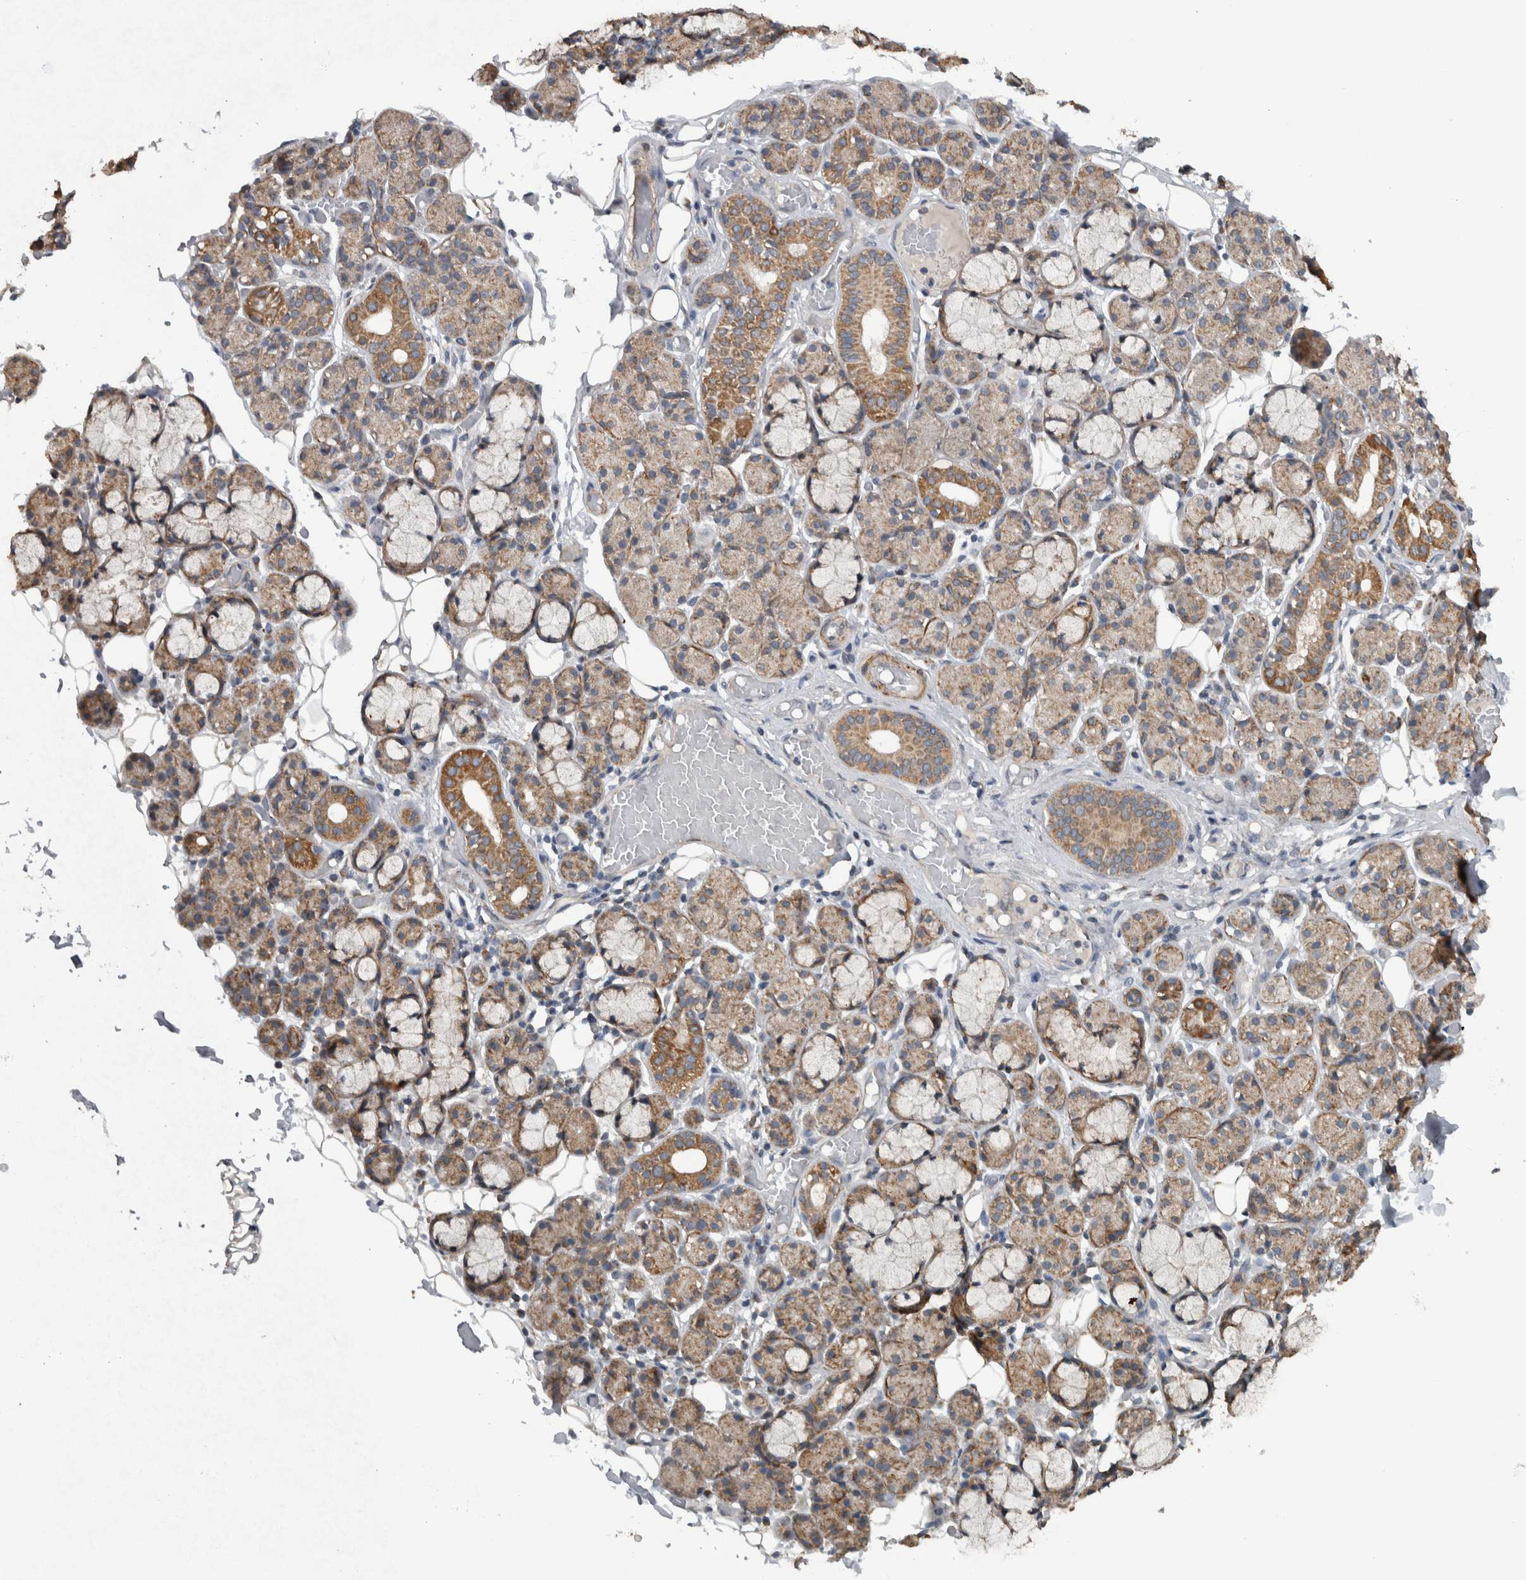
{"staining": {"intensity": "moderate", "quantity": "25%-75%", "location": "cytoplasmic/membranous"}, "tissue": "salivary gland", "cell_type": "Glandular cells", "image_type": "normal", "snomed": [{"axis": "morphology", "description": "Normal tissue, NOS"}, {"axis": "topography", "description": "Salivary gland"}], "caption": "IHC (DAB (3,3'-diaminobenzidine)) staining of normal salivary gland displays moderate cytoplasmic/membranous protein expression in about 25%-75% of glandular cells. (DAB = brown stain, brightfield microscopy at high magnification).", "gene": "ARMC1", "patient": {"sex": "male", "age": 63}}